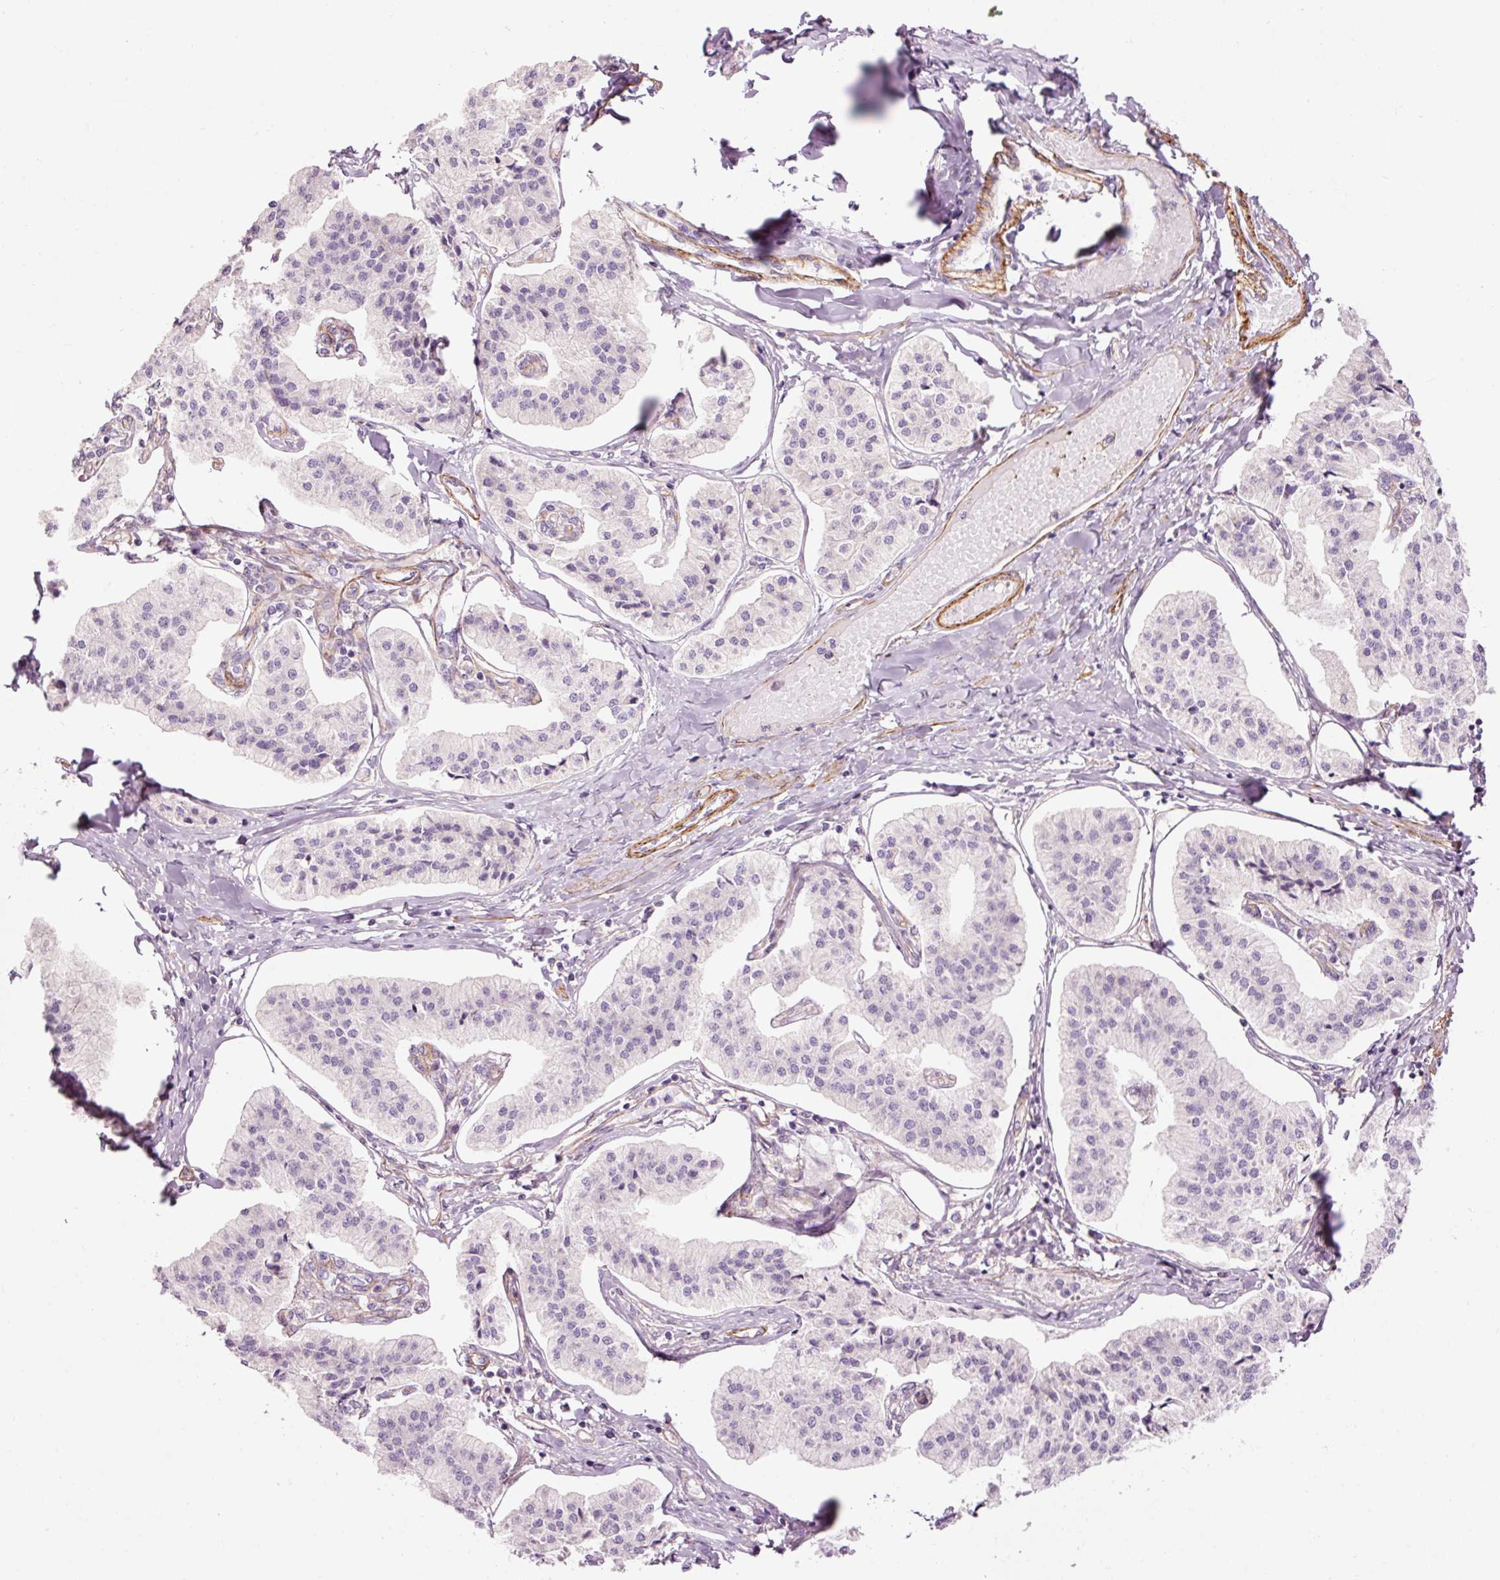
{"staining": {"intensity": "negative", "quantity": "none", "location": "none"}, "tissue": "pancreatic cancer", "cell_type": "Tumor cells", "image_type": "cancer", "snomed": [{"axis": "morphology", "description": "Adenocarcinoma, NOS"}, {"axis": "topography", "description": "Pancreas"}], "caption": "Immunohistochemistry (IHC) of human pancreatic cancer displays no staining in tumor cells.", "gene": "ANKRD20A1", "patient": {"sex": "female", "age": 50}}